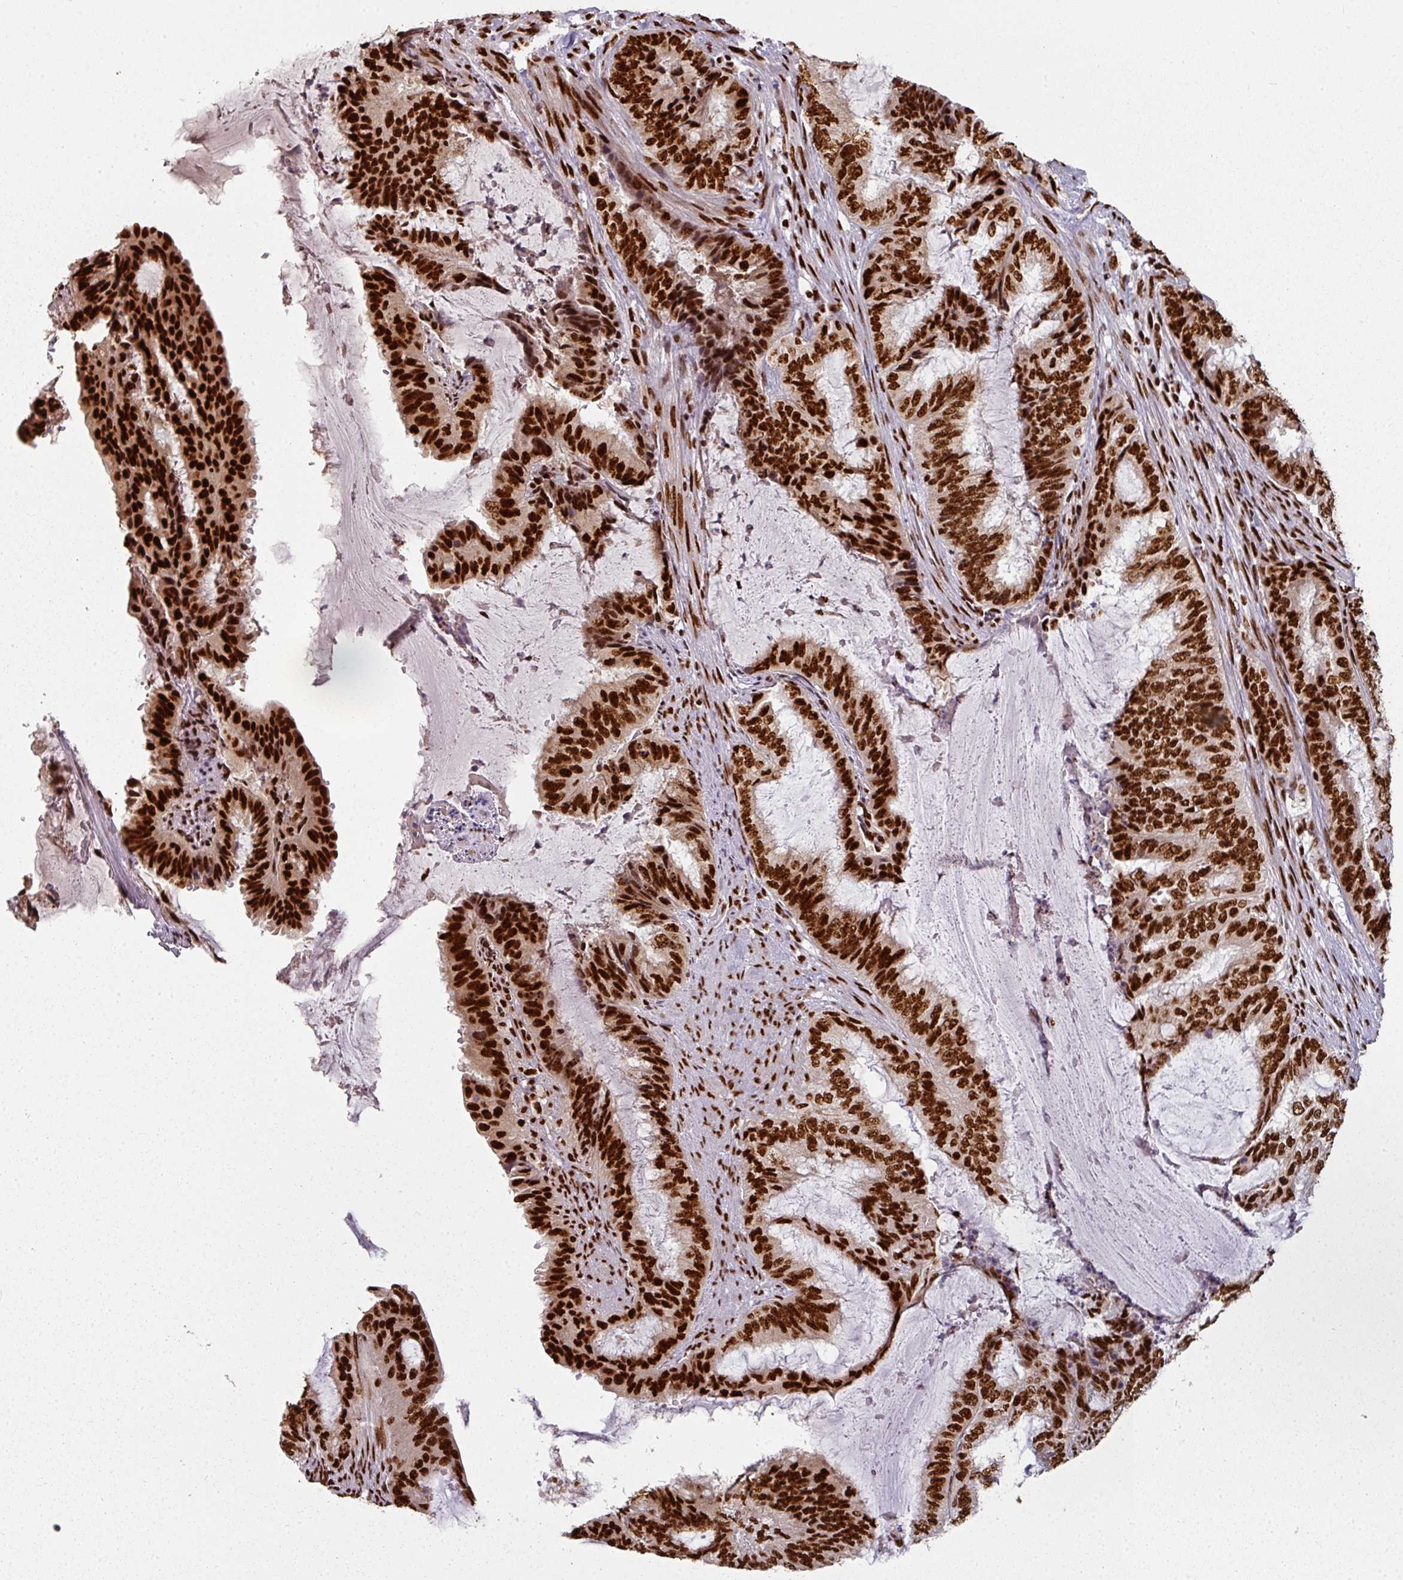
{"staining": {"intensity": "strong", "quantity": ">75%", "location": "nuclear"}, "tissue": "endometrial cancer", "cell_type": "Tumor cells", "image_type": "cancer", "snomed": [{"axis": "morphology", "description": "Adenocarcinoma, NOS"}, {"axis": "topography", "description": "Endometrium"}], "caption": "Adenocarcinoma (endometrial) stained with a brown dye demonstrates strong nuclear positive positivity in approximately >75% of tumor cells.", "gene": "SIK3", "patient": {"sex": "female", "age": 51}}